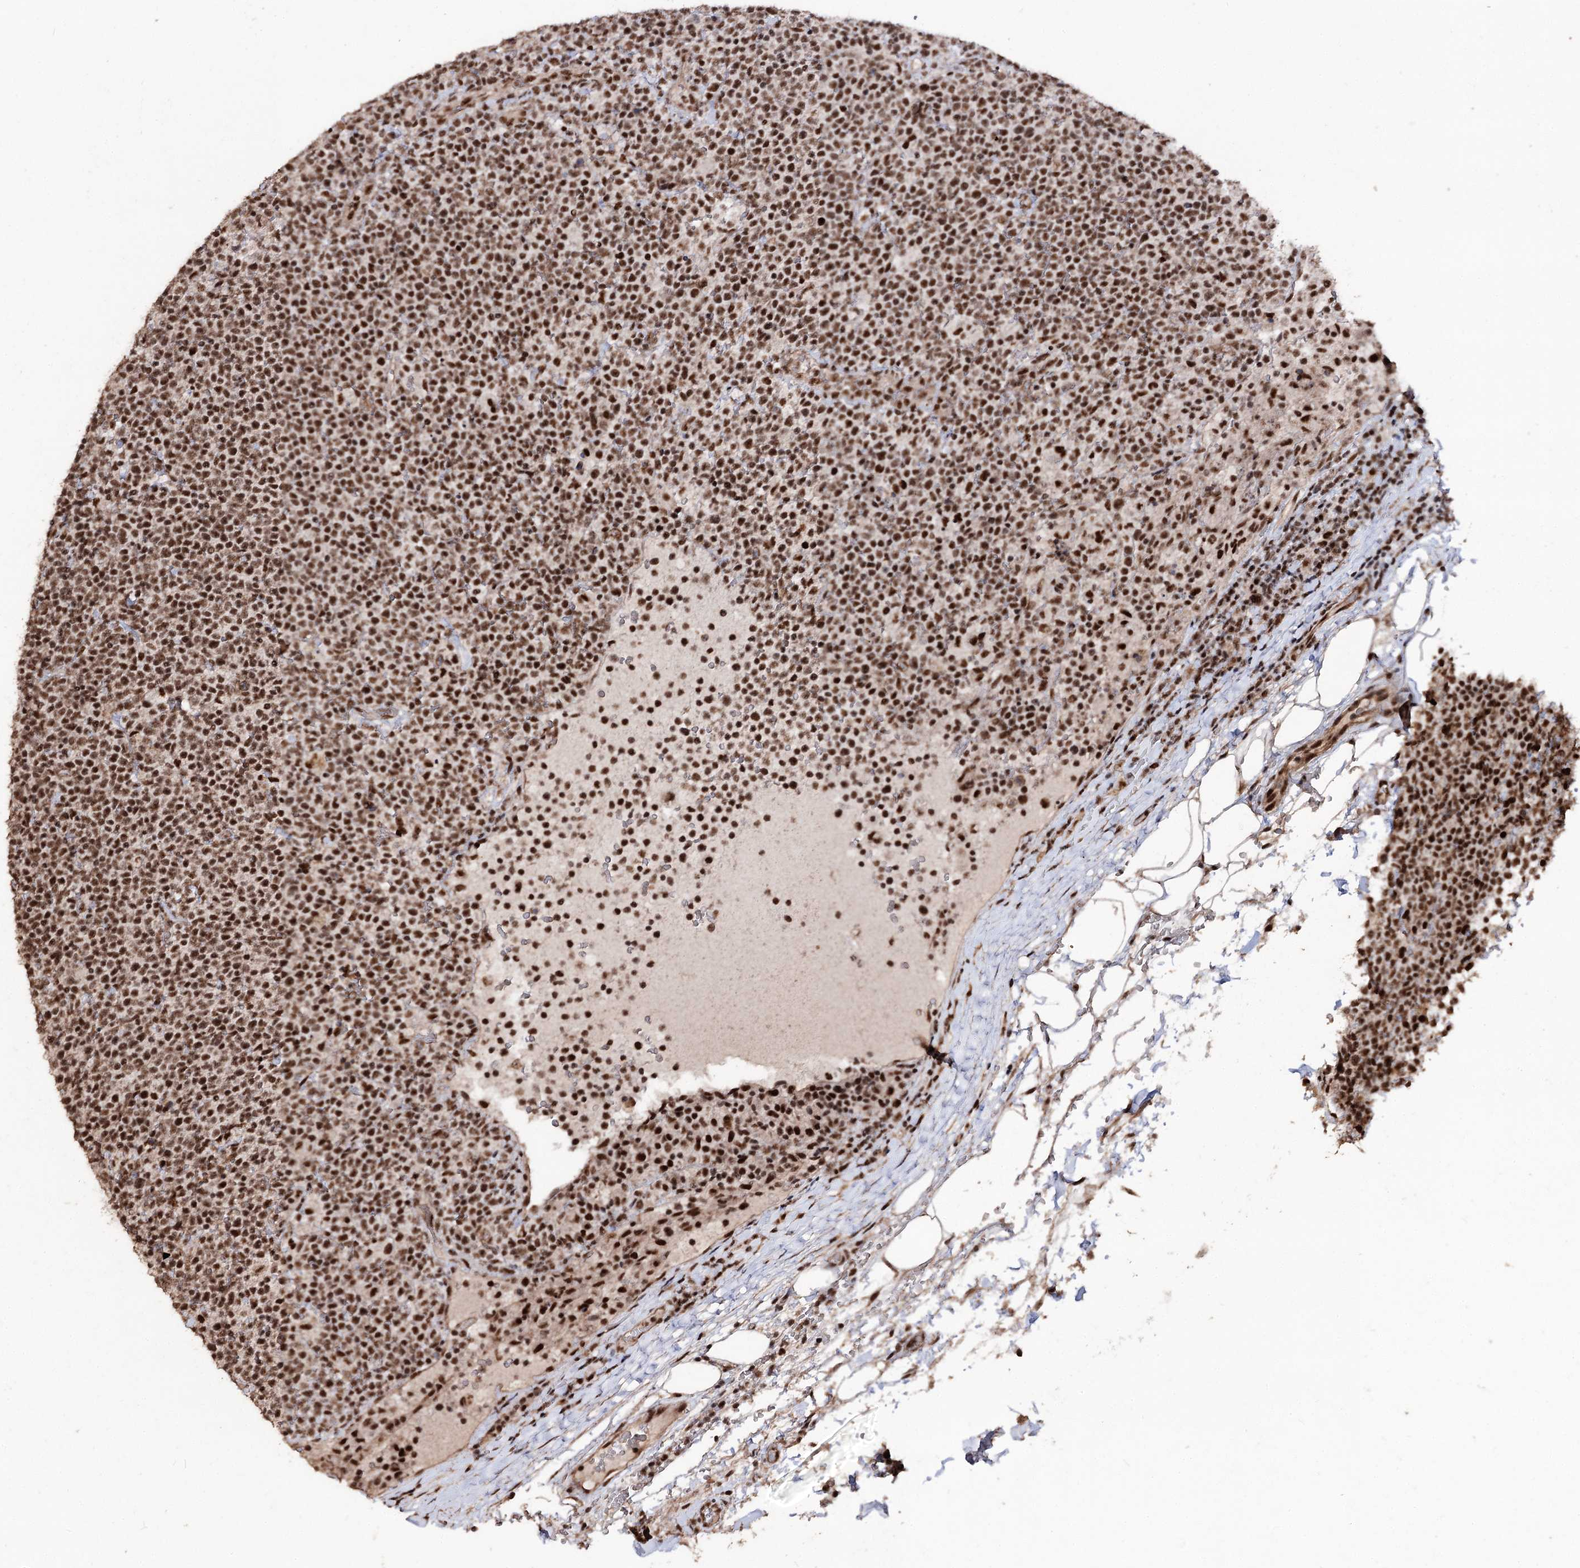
{"staining": {"intensity": "strong", "quantity": ">75%", "location": "nuclear"}, "tissue": "lymphoma", "cell_type": "Tumor cells", "image_type": "cancer", "snomed": [{"axis": "morphology", "description": "Malignant lymphoma, non-Hodgkin's type, High grade"}, {"axis": "topography", "description": "Lymph node"}], "caption": "High-grade malignant lymphoma, non-Hodgkin's type stained with DAB (3,3'-diaminobenzidine) IHC reveals high levels of strong nuclear staining in approximately >75% of tumor cells.", "gene": "U2SURP", "patient": {"sex": "male", "age": 61}}